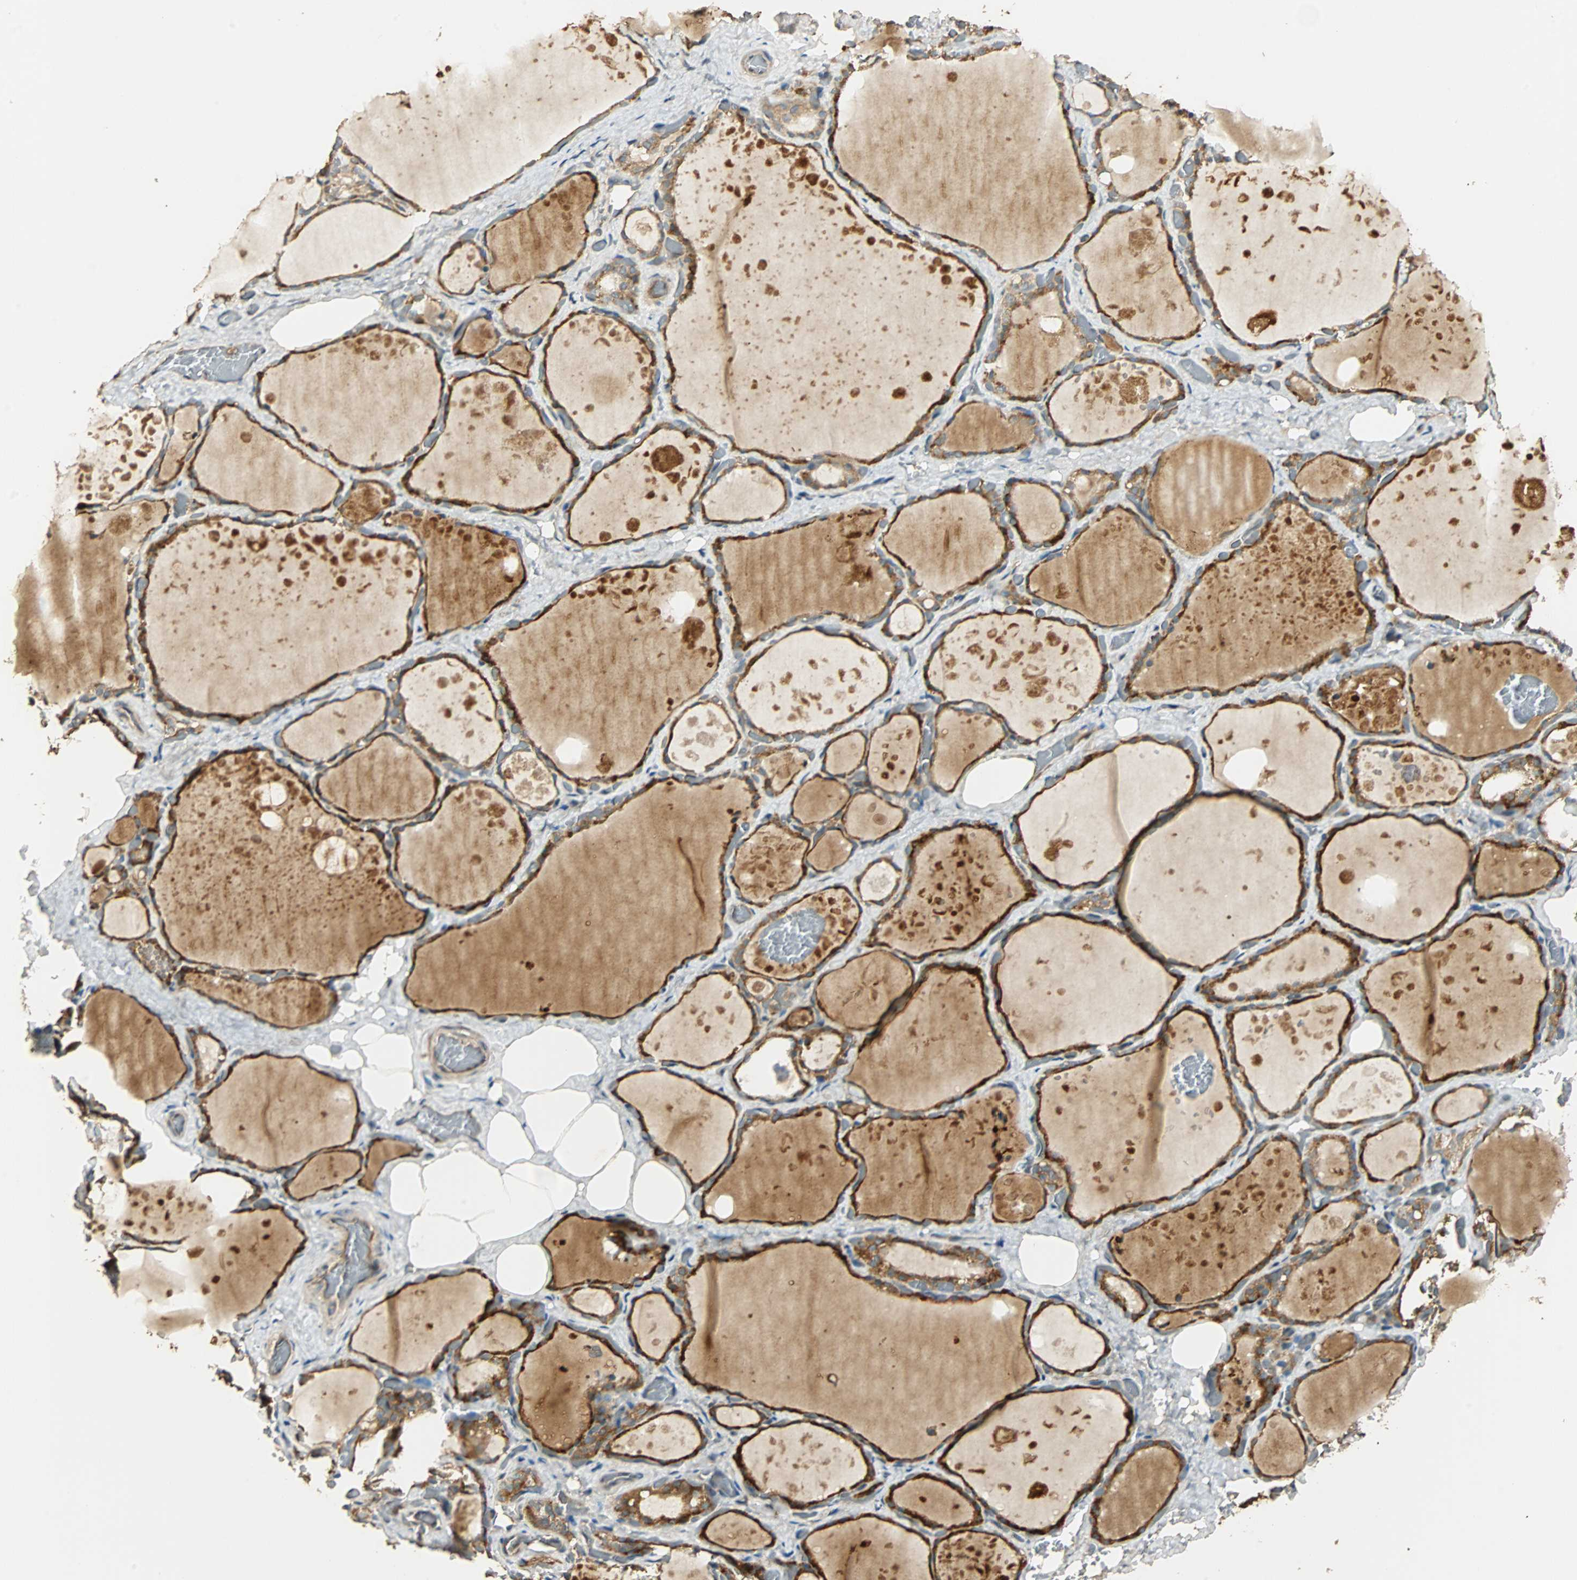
{"staining": {"intensity": "strong", "quantity": ">75%", "location": "cytoplasmic/membranous"}, "tissue": "thyroid gland", "cell_type": "Glandular cells", "image_type": "normal", "snomed": [{"axis": "morphology", "description": "Normal tissue, NOS"}, {"axis": "topography", "description": "Thyroid gland"}], "caption": "Immunohistochemistry photomicrograph of unremarkable thyroid gland: human thyroid gland stained using IHC reveals high levels of strong protein expression localized specifically in the cytoplasmic/membranous of glandular cells, appearing as a cytoplasmic/membranous brown color.", "gene": "GALK1", "patient": {"sex": "male", "age": 61}}